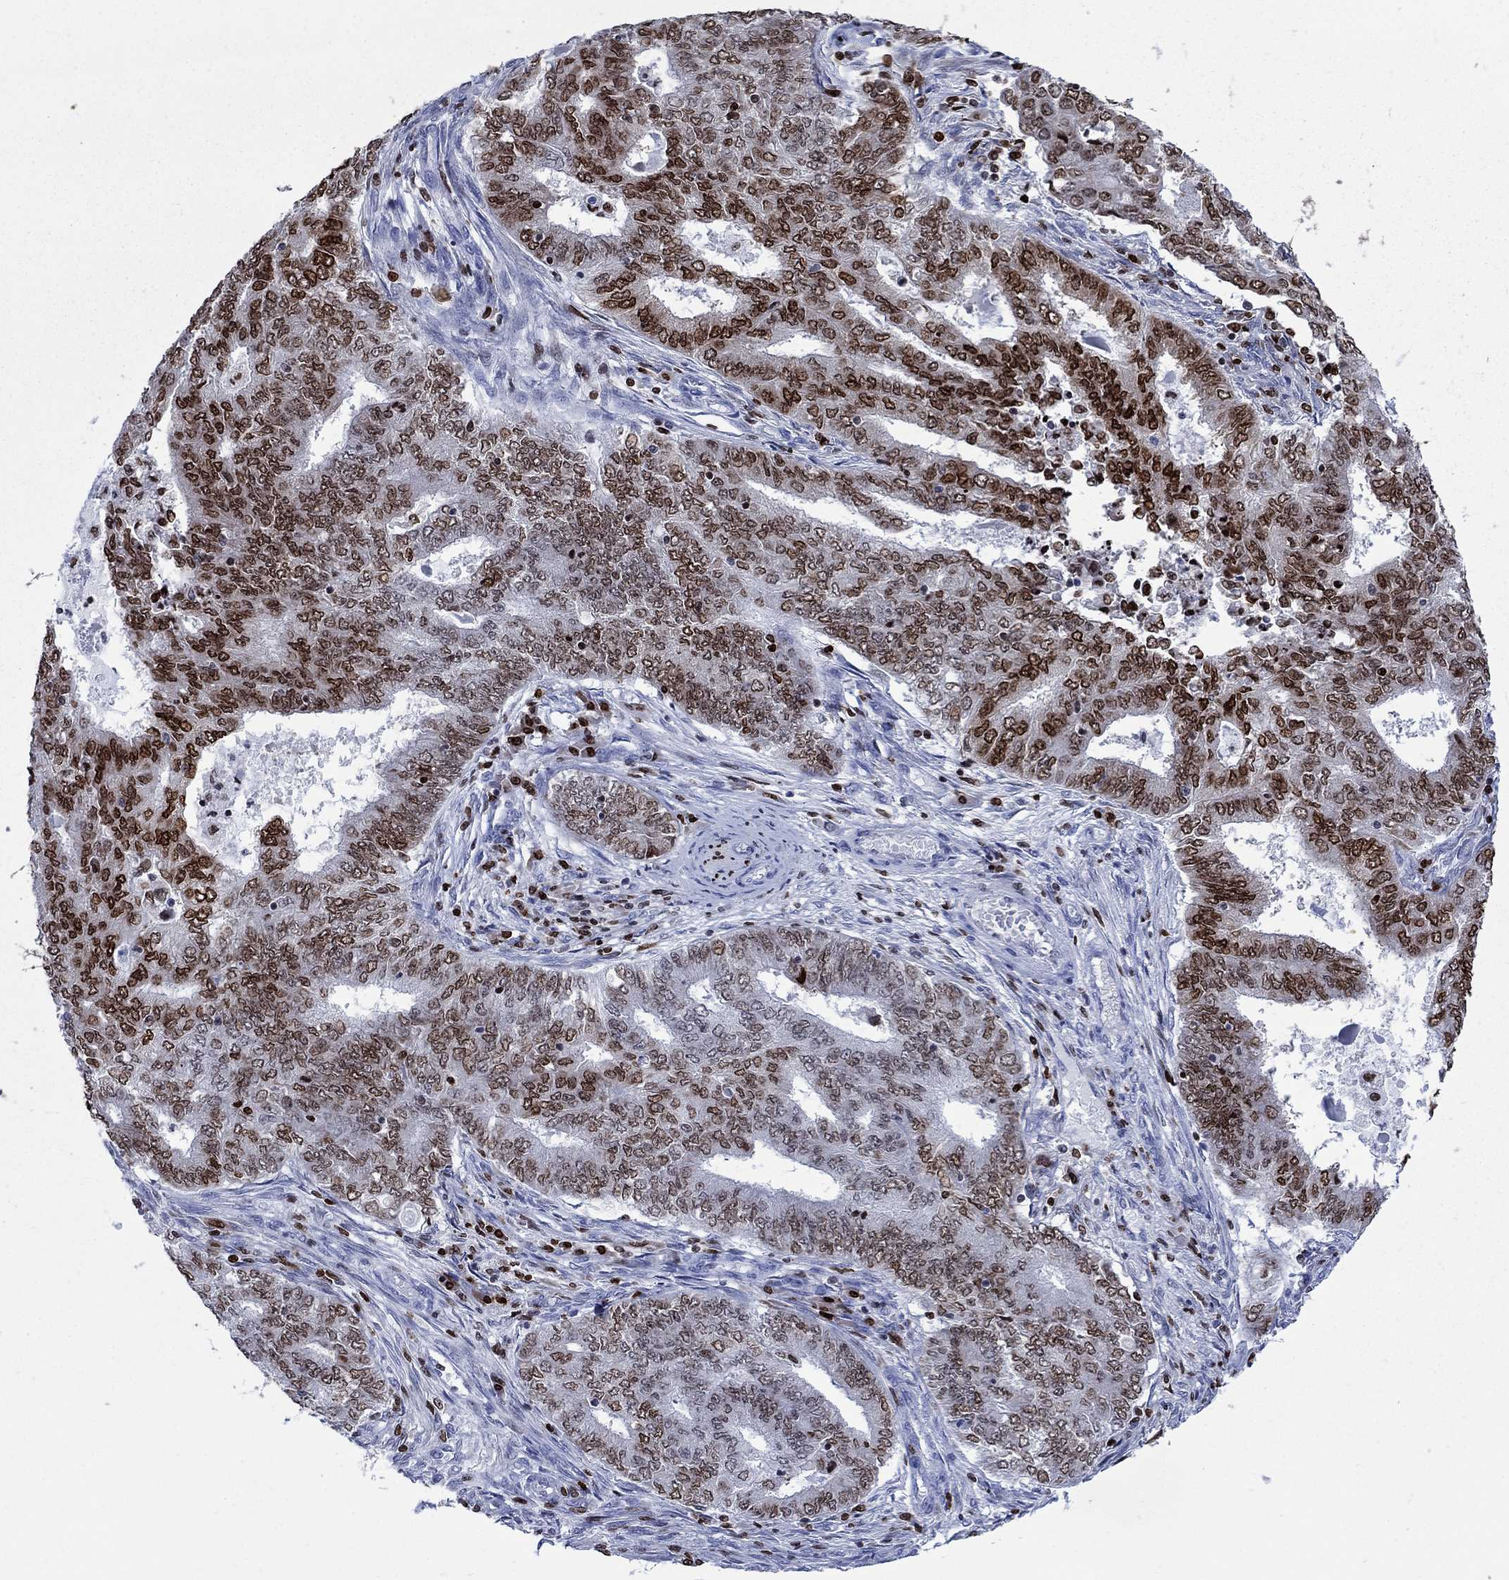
{"staining": {"intensity": "strong", "quantity": "25%-75%", "location": "nuclear"}, "tissue": "endometrial cancer", "cell_type": "Tumor cells", "image_type": "cancer", "snomed": [{"axis": "morphology", "description": "Adenocarcinoma, NOS"}, {"axis": "topography", "description": "Endometrium"}], "caption": "Immunohistochemistry (IHC) of endometrial cancer (adenocarcinoma) displays high levels of strong nuclear positivity in about 25%-75% of tumor cells. Nuclei are stained in blue.", "gene": "HMGA1", "patient": {"sex": "female", "age": 62}}